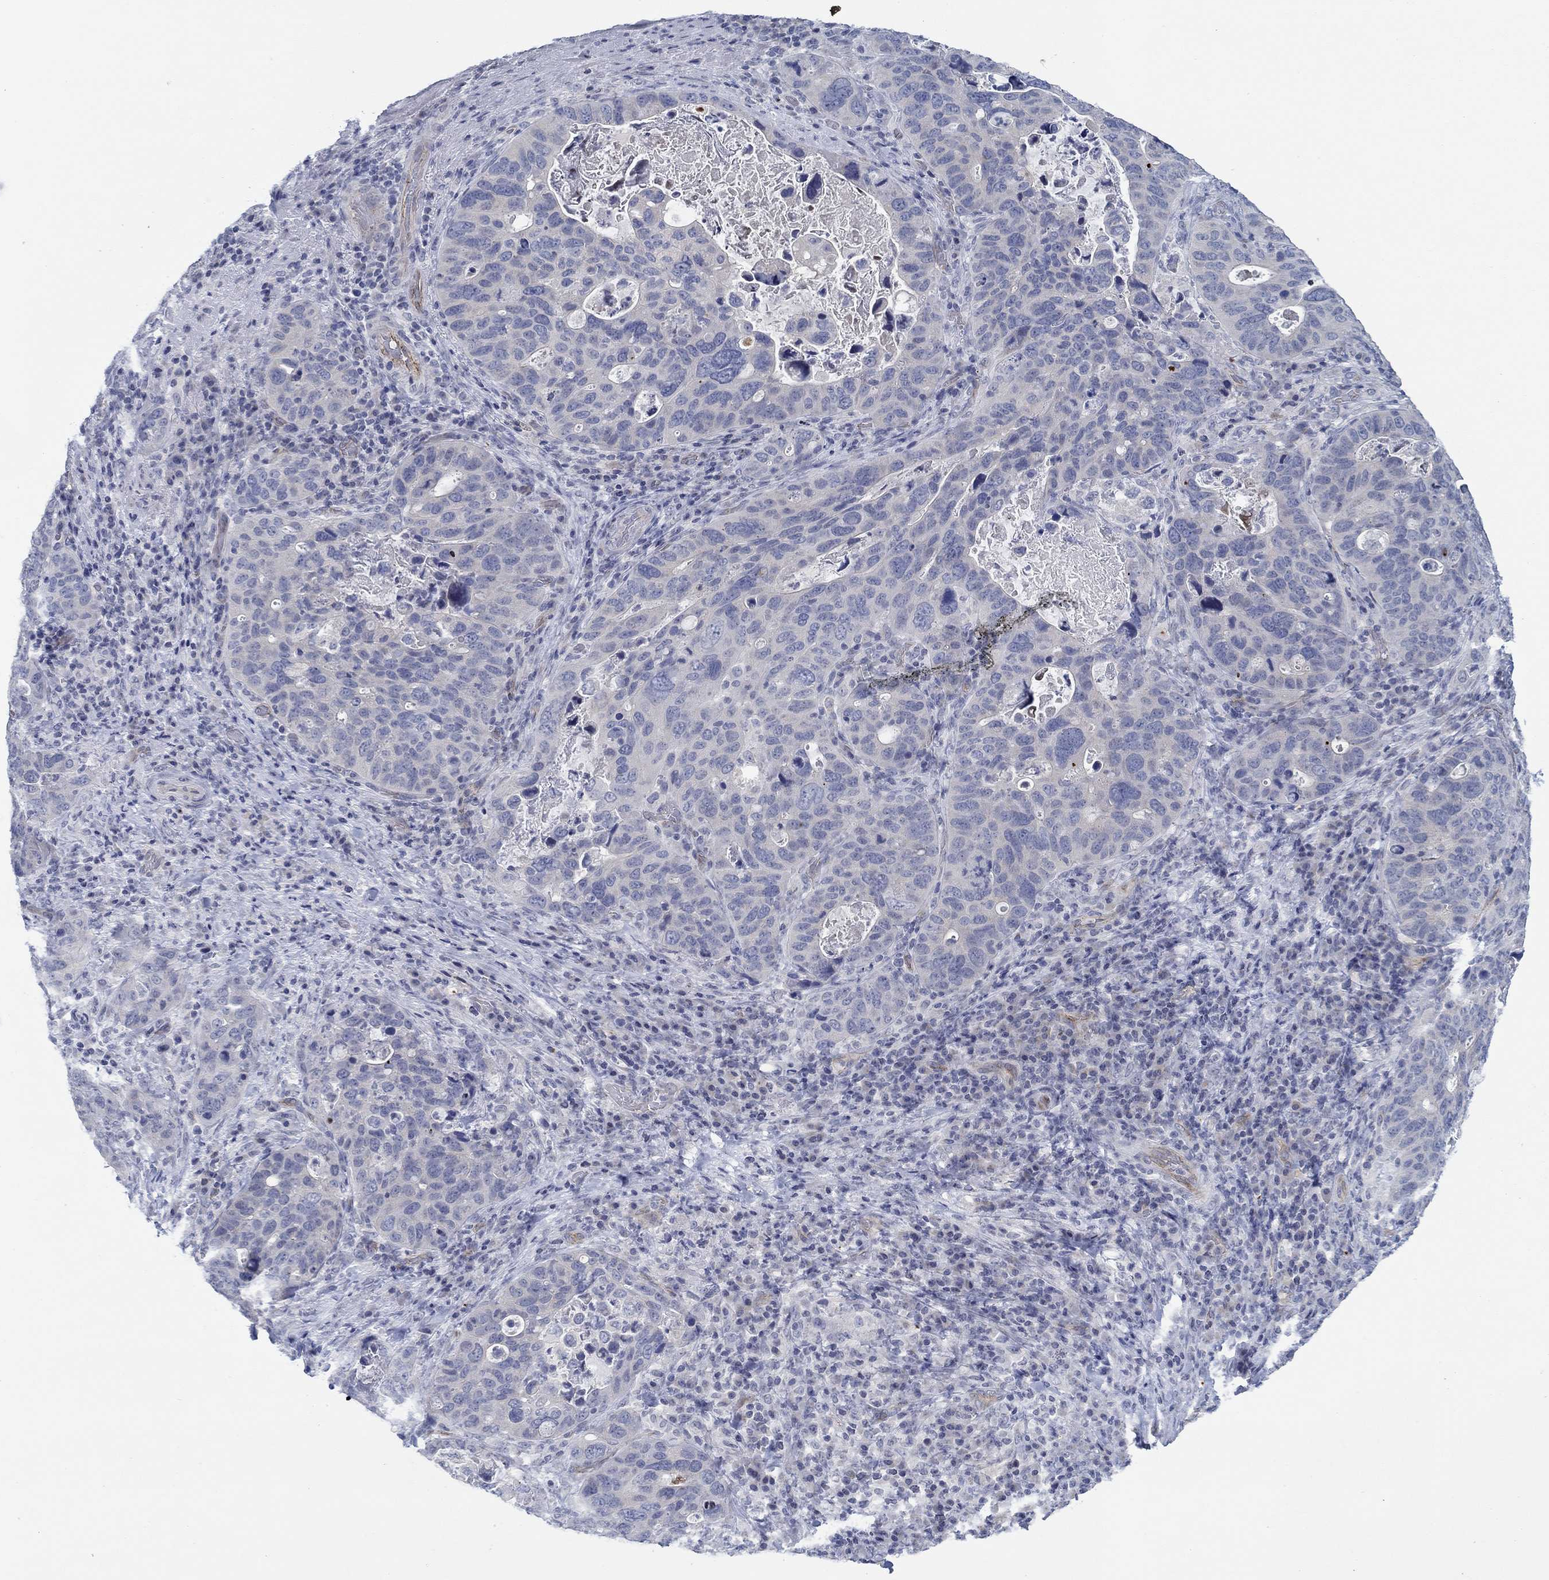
{"staining": {"intensity": "negative", "quantity": "none", "location": "none"}, "tissue": "stomach cancer", "cell_type": "Tumor cells", "image_type": "cancer", "snomed": [{"axis": "morphology", "description": "Adenocarcinoma, NOS"}, {"axis": "topography", "description": "Stomach"}], "caption": "There is no significant expression in tumor cells of stomach adenocarcinoma.", "gene": "GJA5", "patient": {"sex": "male", "age": 54}}